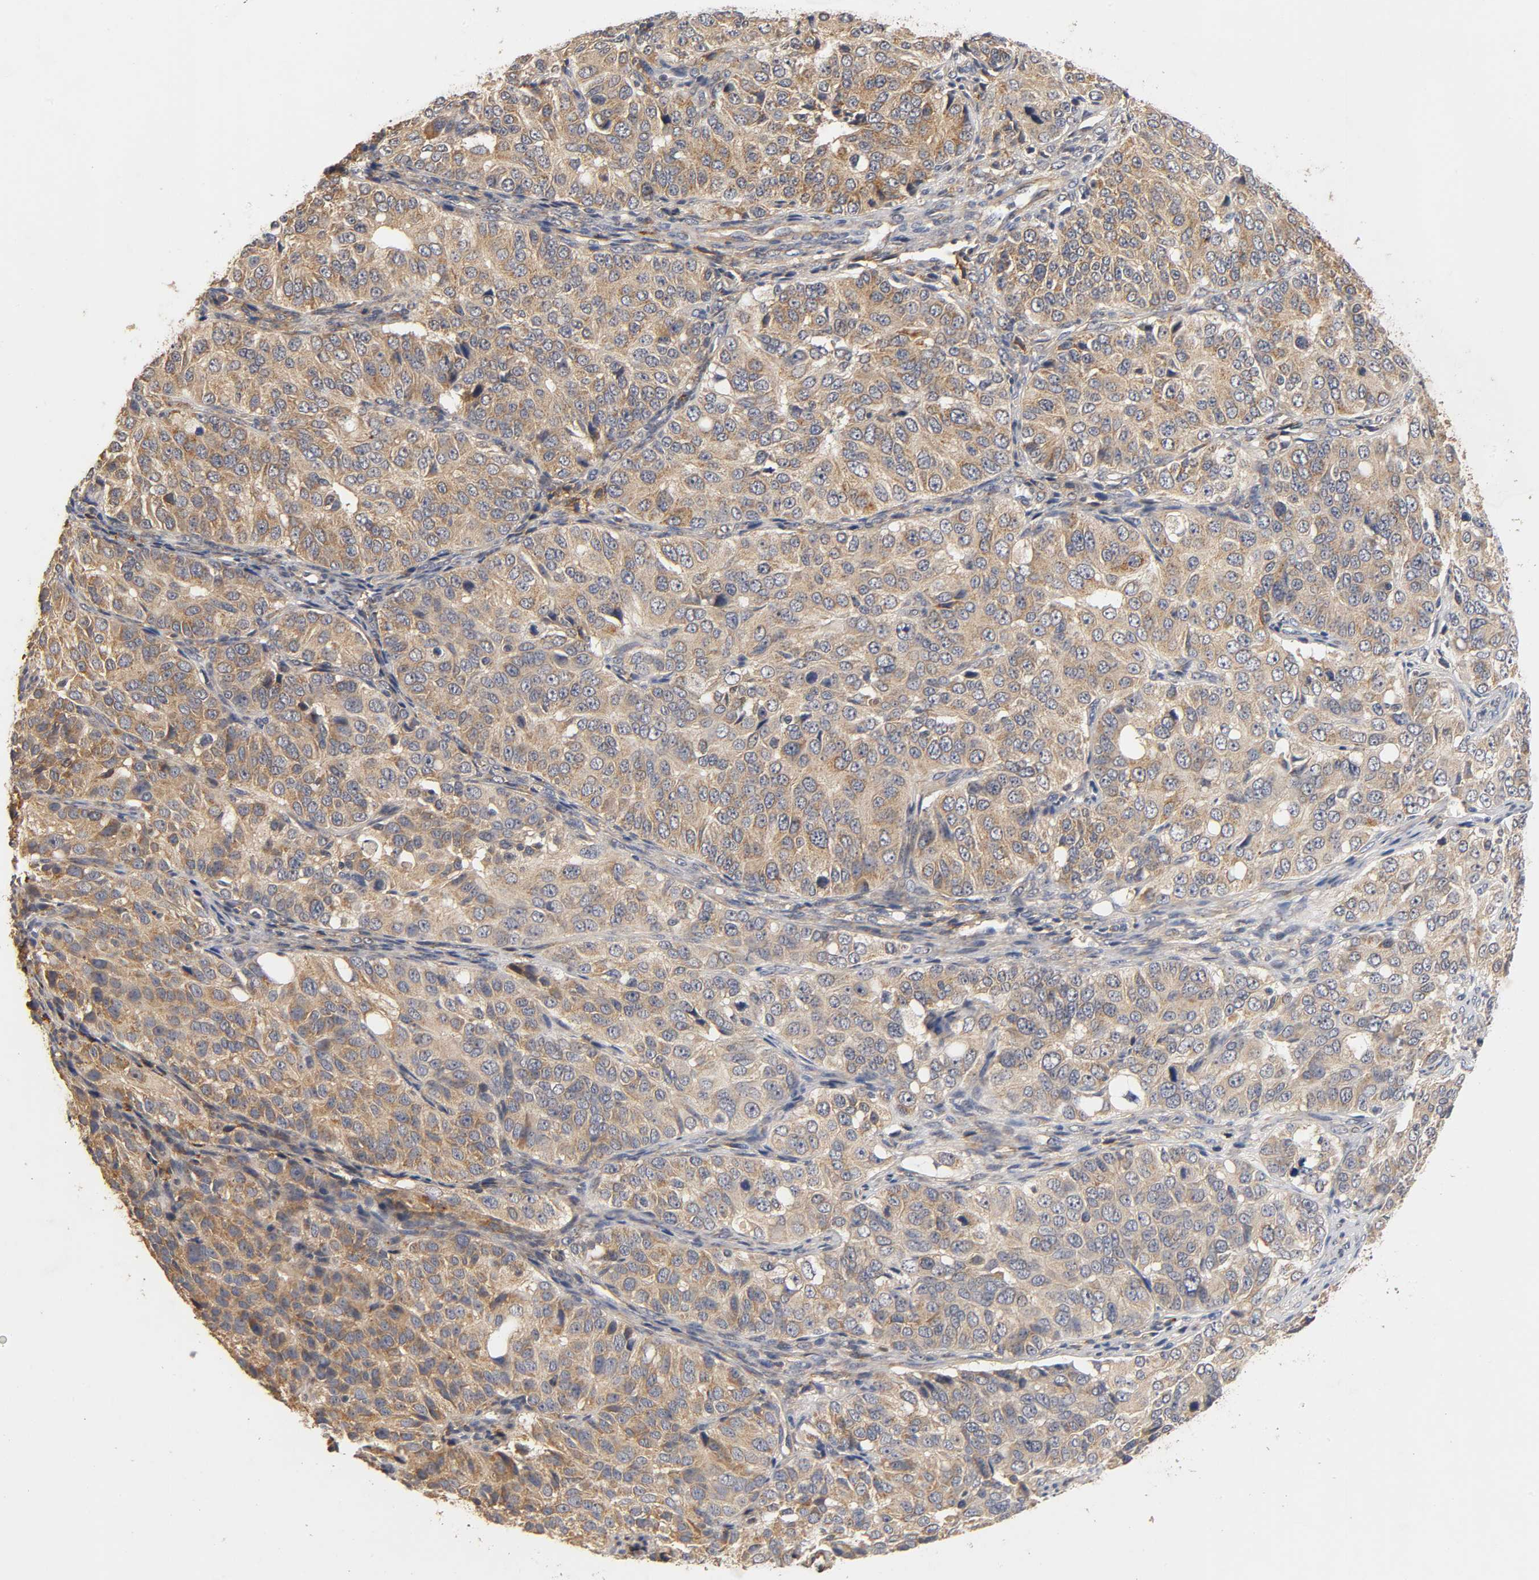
{"staining": {"intensity": "moderate", "quantity": ">75%", "location": "cytoplasmic/membranous"}, "tissue": "ovarian cancer", "cell_type": "Tumor cells", "image_type": "cancer", "snomed": [{"axis": "morphology", "description": "Carcinoma, endometroid"}, {"axis": "topography", "description": "Ovary"}], "caption": "IHC staining of ovarian endometroid carcinoma, which displays medium levels of moderate cytoplasmic/membranous expression in about >75% of tumor cells indicating moderate cytoplasmic/membranous protein staining. The staining was performed using DAB (brown) for protein detection and nuclei were counterstained in hematoxylin (blue).", "gene": "SCAP", "patient": {"sex": "female", "age": 51}}